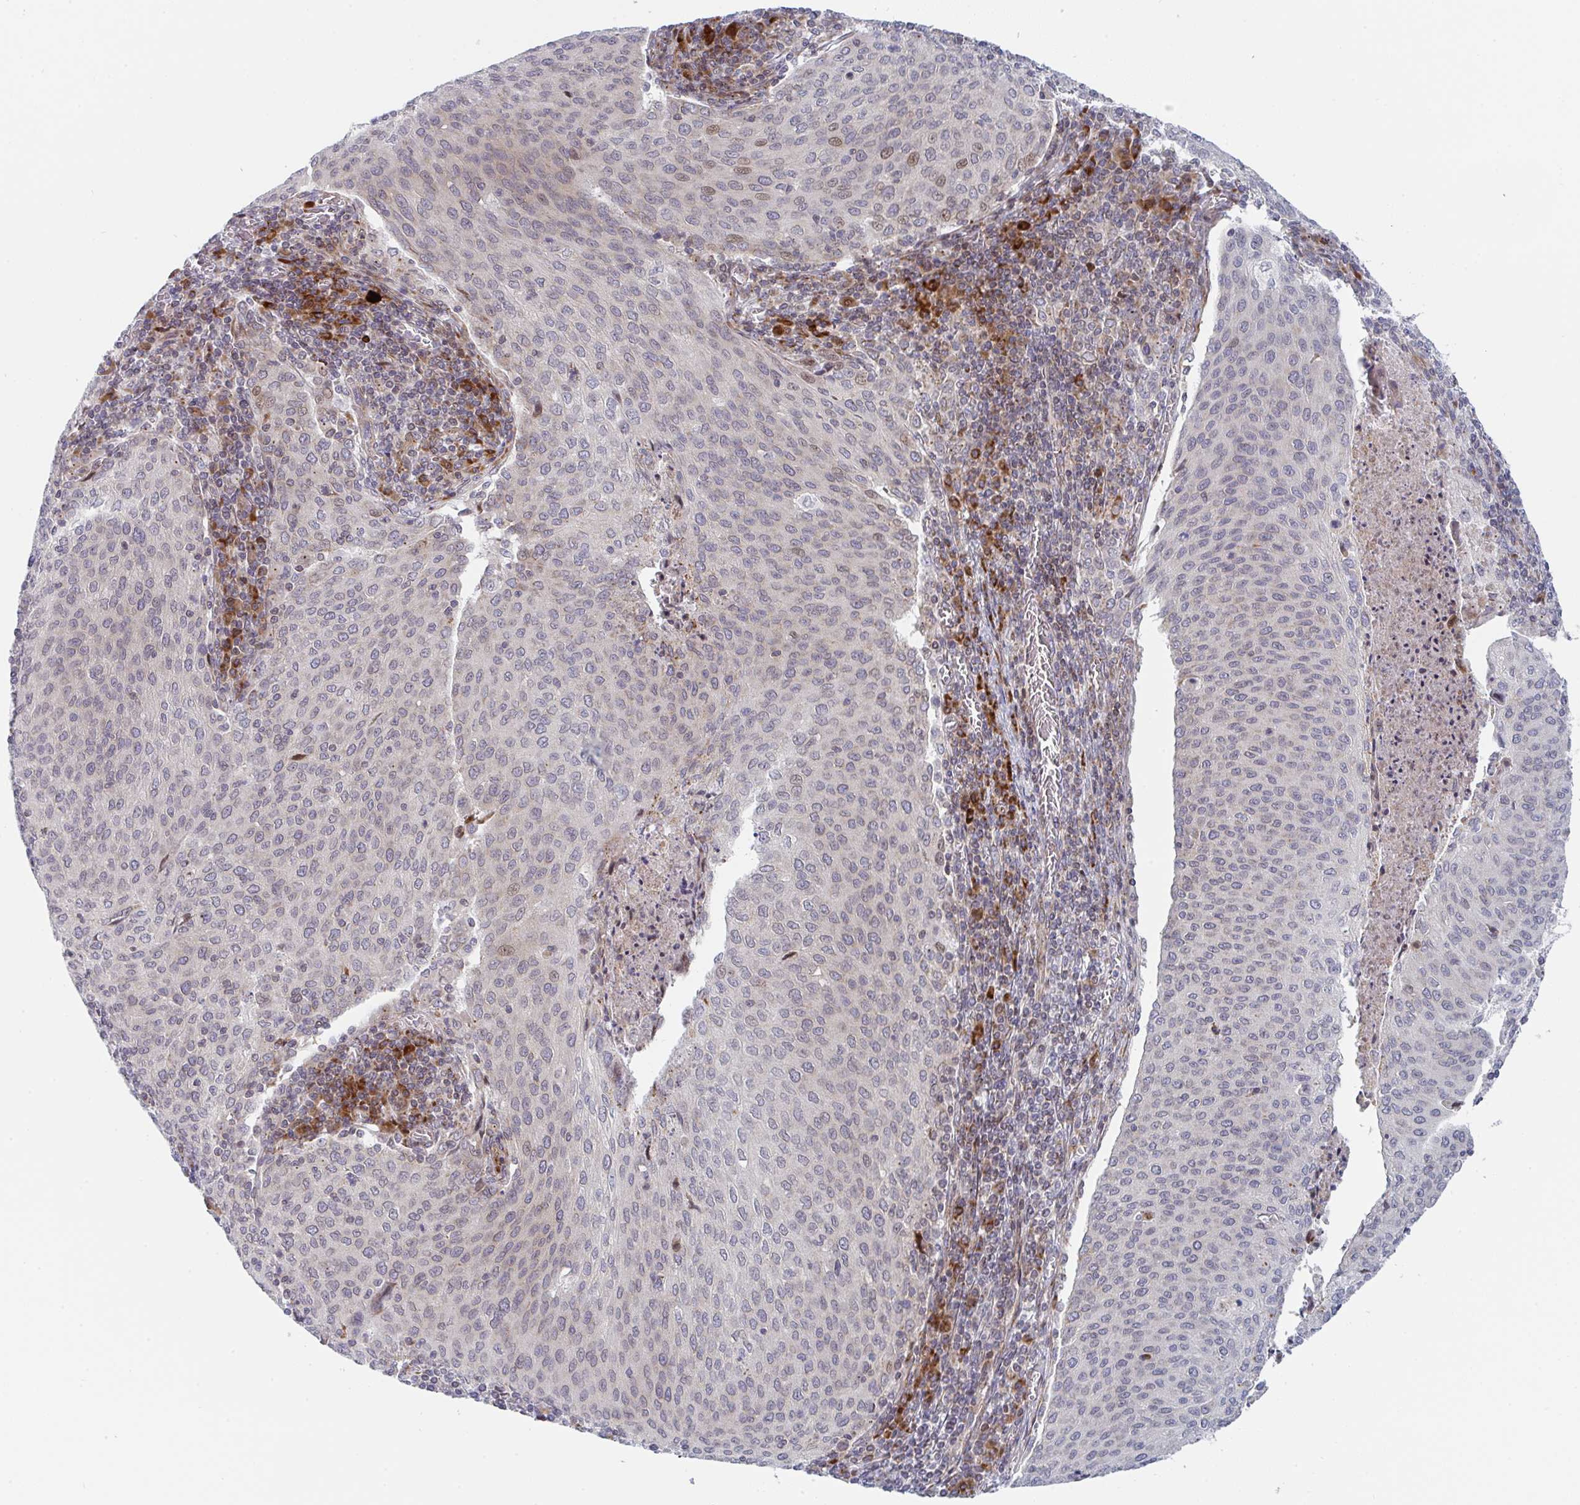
{"staining": {"intensity": "weak", "quantity": "<25%", "location": "nuclear"}, "tissue": "cervical cancer", "cell_type": "Tumor cells", "image_type": "cancer", "snomed": [{"axis": "morphology", "description": "Squamous cell carcinoma, NOS"}, {"axis": "topography", "description": "Cervix"}], "caption": "IHC image of neoplastic tissue: cervical cancer (squamous cell carcinoma) stained with DAB (3,3'-diaminobenzidine) exhibits no significant protein expression in tumor cells.", "gene": "PRKCH", "patient": {"sex": "female", "age": 46}}